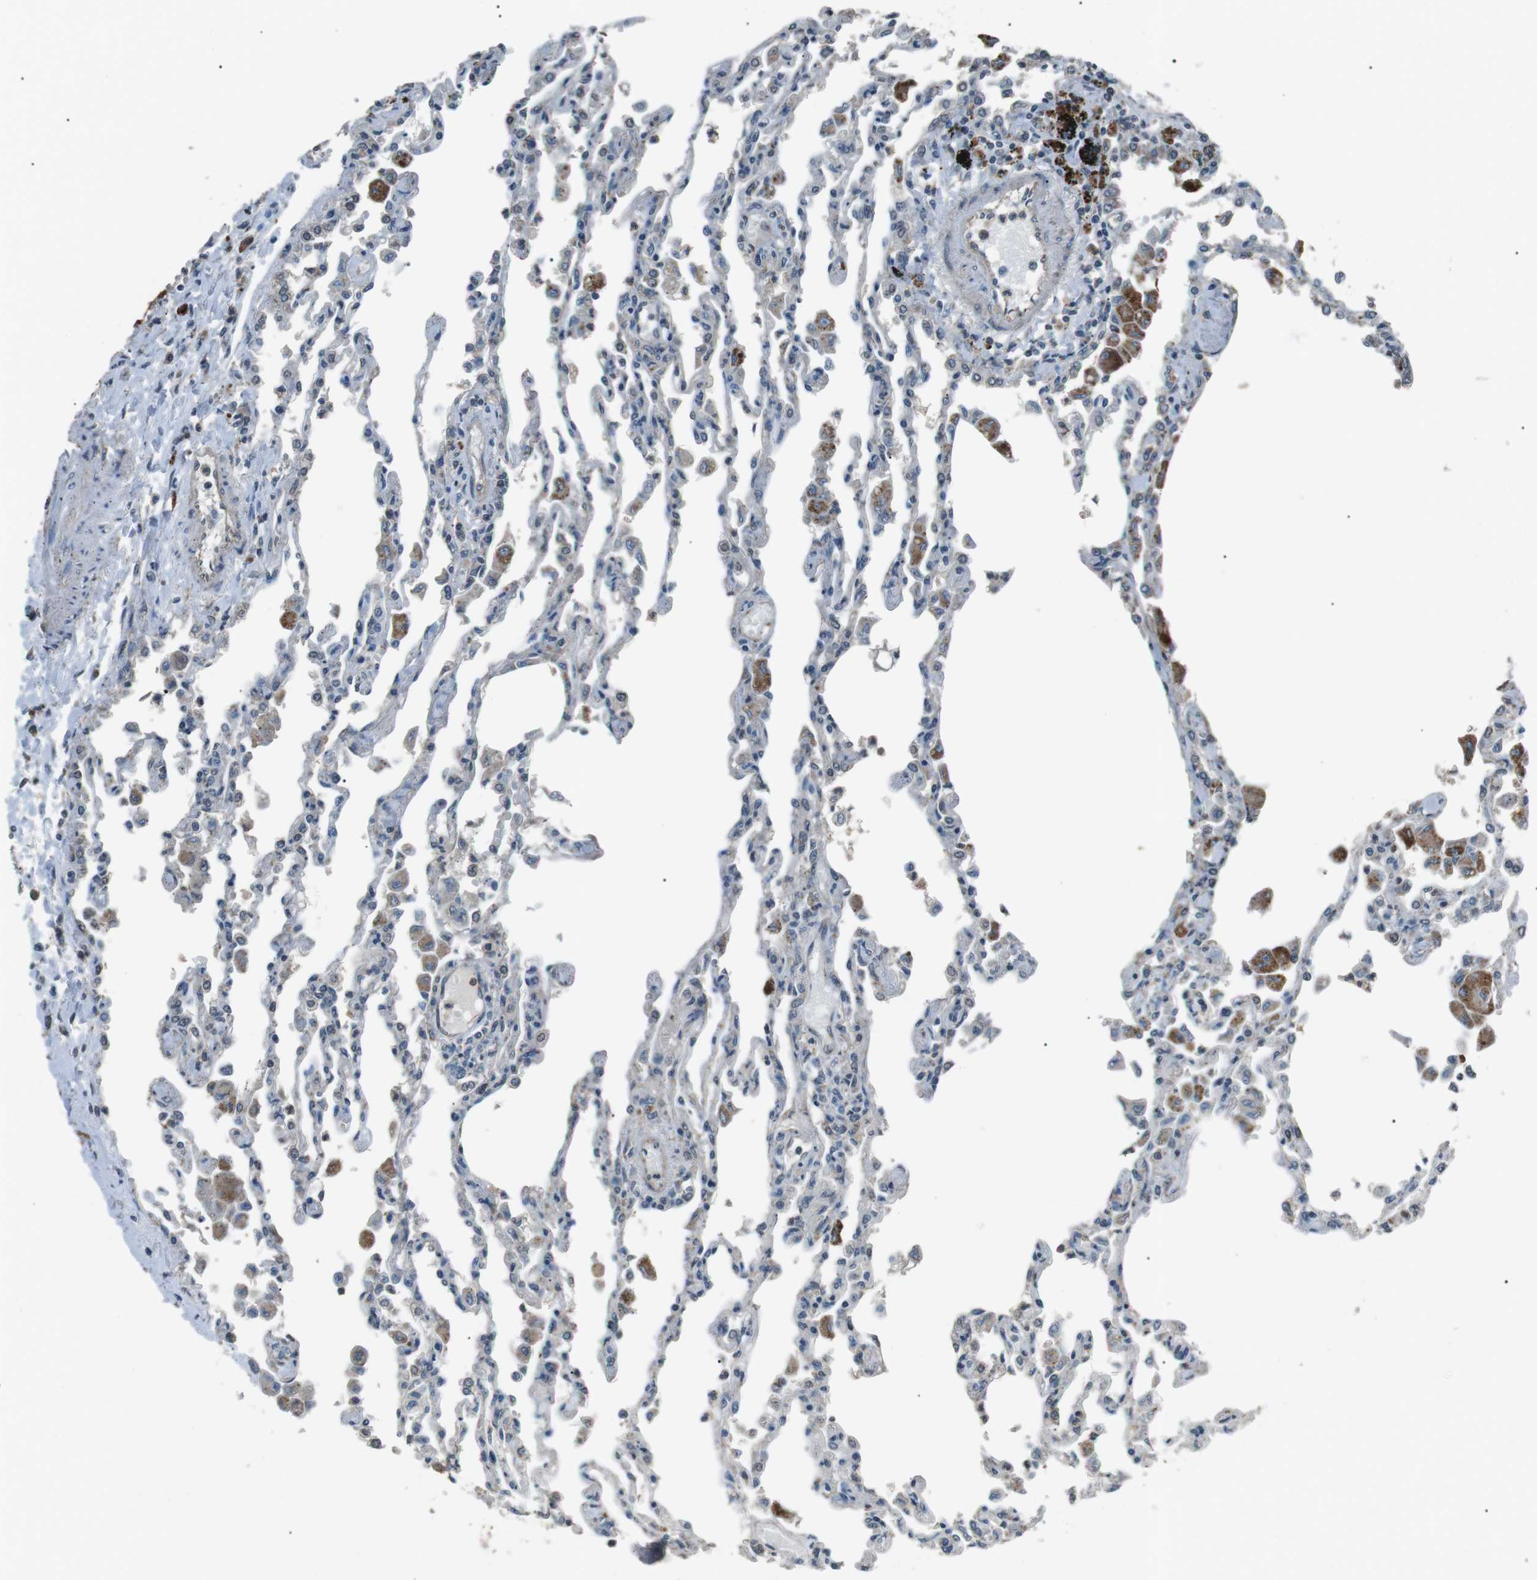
{"staining": {"intensity": "weak", "quantity": "<25%", "location": "cytoplasmic/membranous"}, "tissue": "lung", "cell_type": "Alveolar cells", "image_type": "normal", "snomed": [{"axis": "morphology", "description": "Normal tissue, NOS"}, {"axis": "topography", "description": "Bronchus"}, {"axis": "topography", "description": "Lung"}], "caption": "There is no significant positivity in alveolar cells of lung. (Stains: DAB immunohistochemistry (IHC) with hematoxylin counter stain, Microscopy: brightfield microscopy at high magnification).", "gene": "NEK7", "patient": {"sex": "female", "age": 49}}